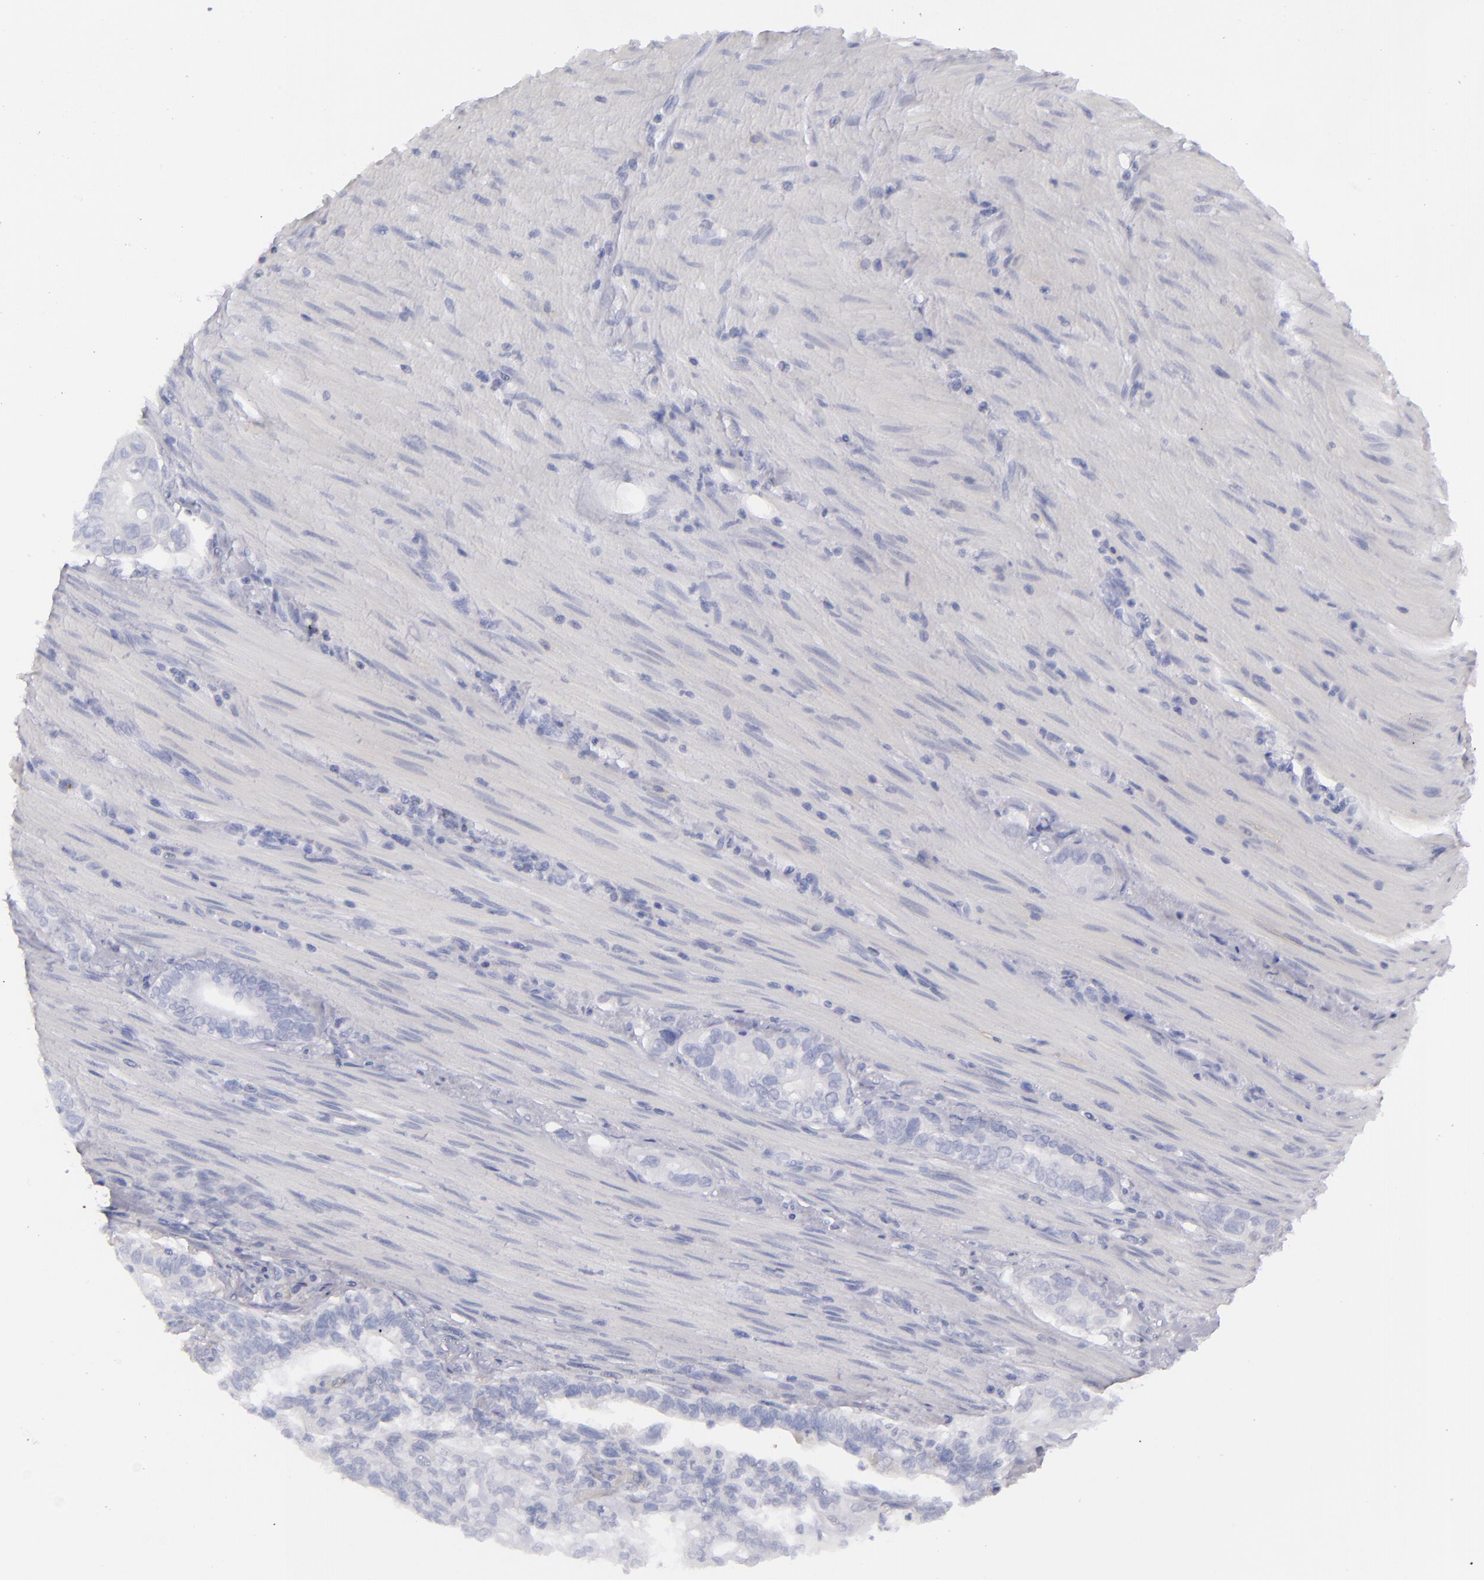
{"staining": {"intensity": "negative", "quantity": "none", "location": "none"}, "tissue": "pancreatic cancer", "cell_type": "Tumor cells", "image_type": "cancer", "snomed": [{"axis": "morphology", "description": "Normal tissue, NOS"}, {"axis": "topography", "description": "Pancreas"}], "caption": "This is an IHC micrograph of pancreatic cancer. There is no expression in tumor cells.", "gene": "CD22", "patient": {"sex": "male", "age": 42}}